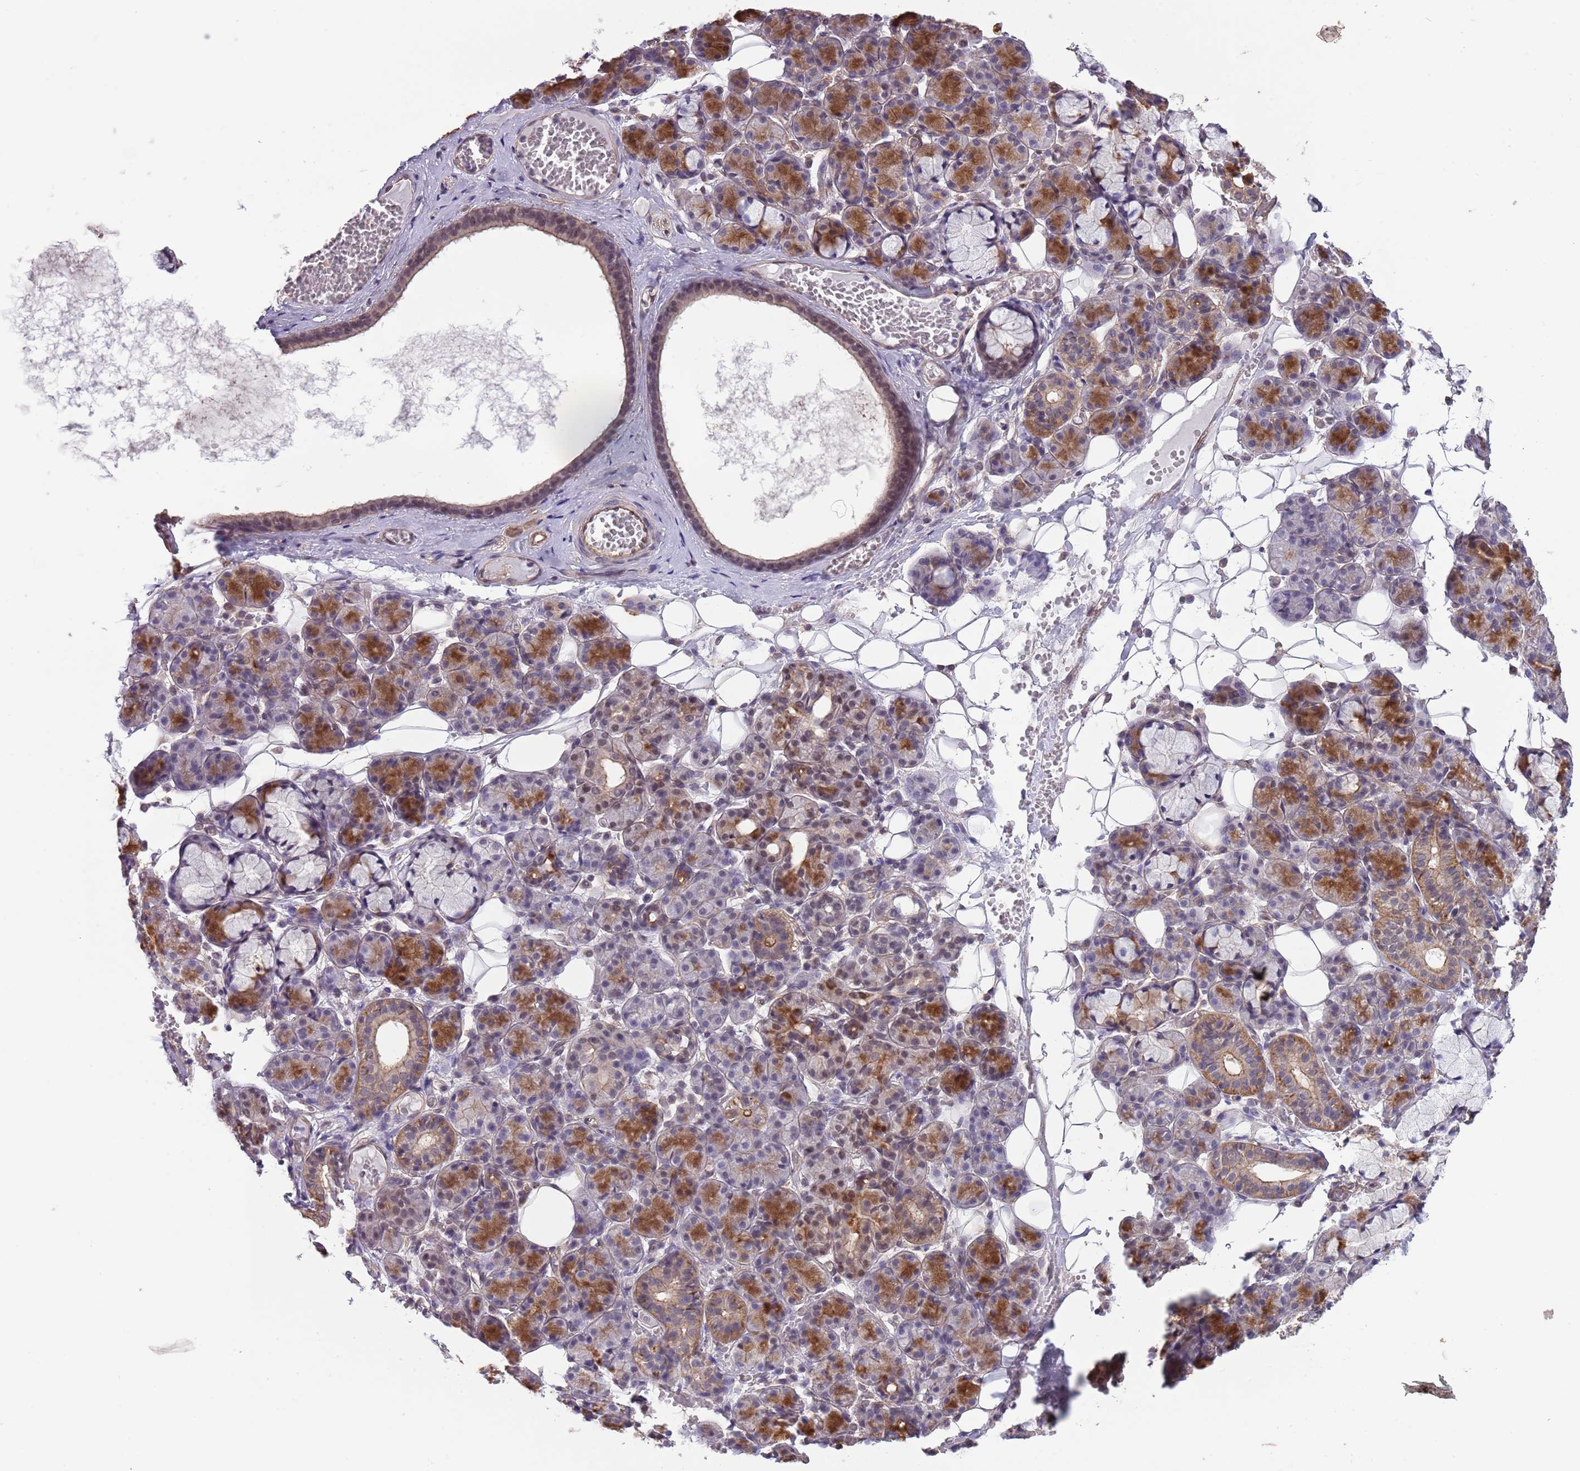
{"staining": {"intensity": "moderate", "quantity": "25%-75%", "location": "cytoplasmic/membranous"}, "tissue": "salivary gland", "cell_type": "Glandular cells", "image_type": "normal", "snomed": [{"axis": "morphology", "description": "Normal tissue, NOS"}, {"axis": "topography", "description": "Salivary gland"}], "caption": "Salivary gland stained for a protein (brown) shows moderate cytoplasmic/membranous positive staining in approximately 25%-75% of glandular cells.", "gene": "CREBZF", "patient": {"sex": "male", "age": 63}}